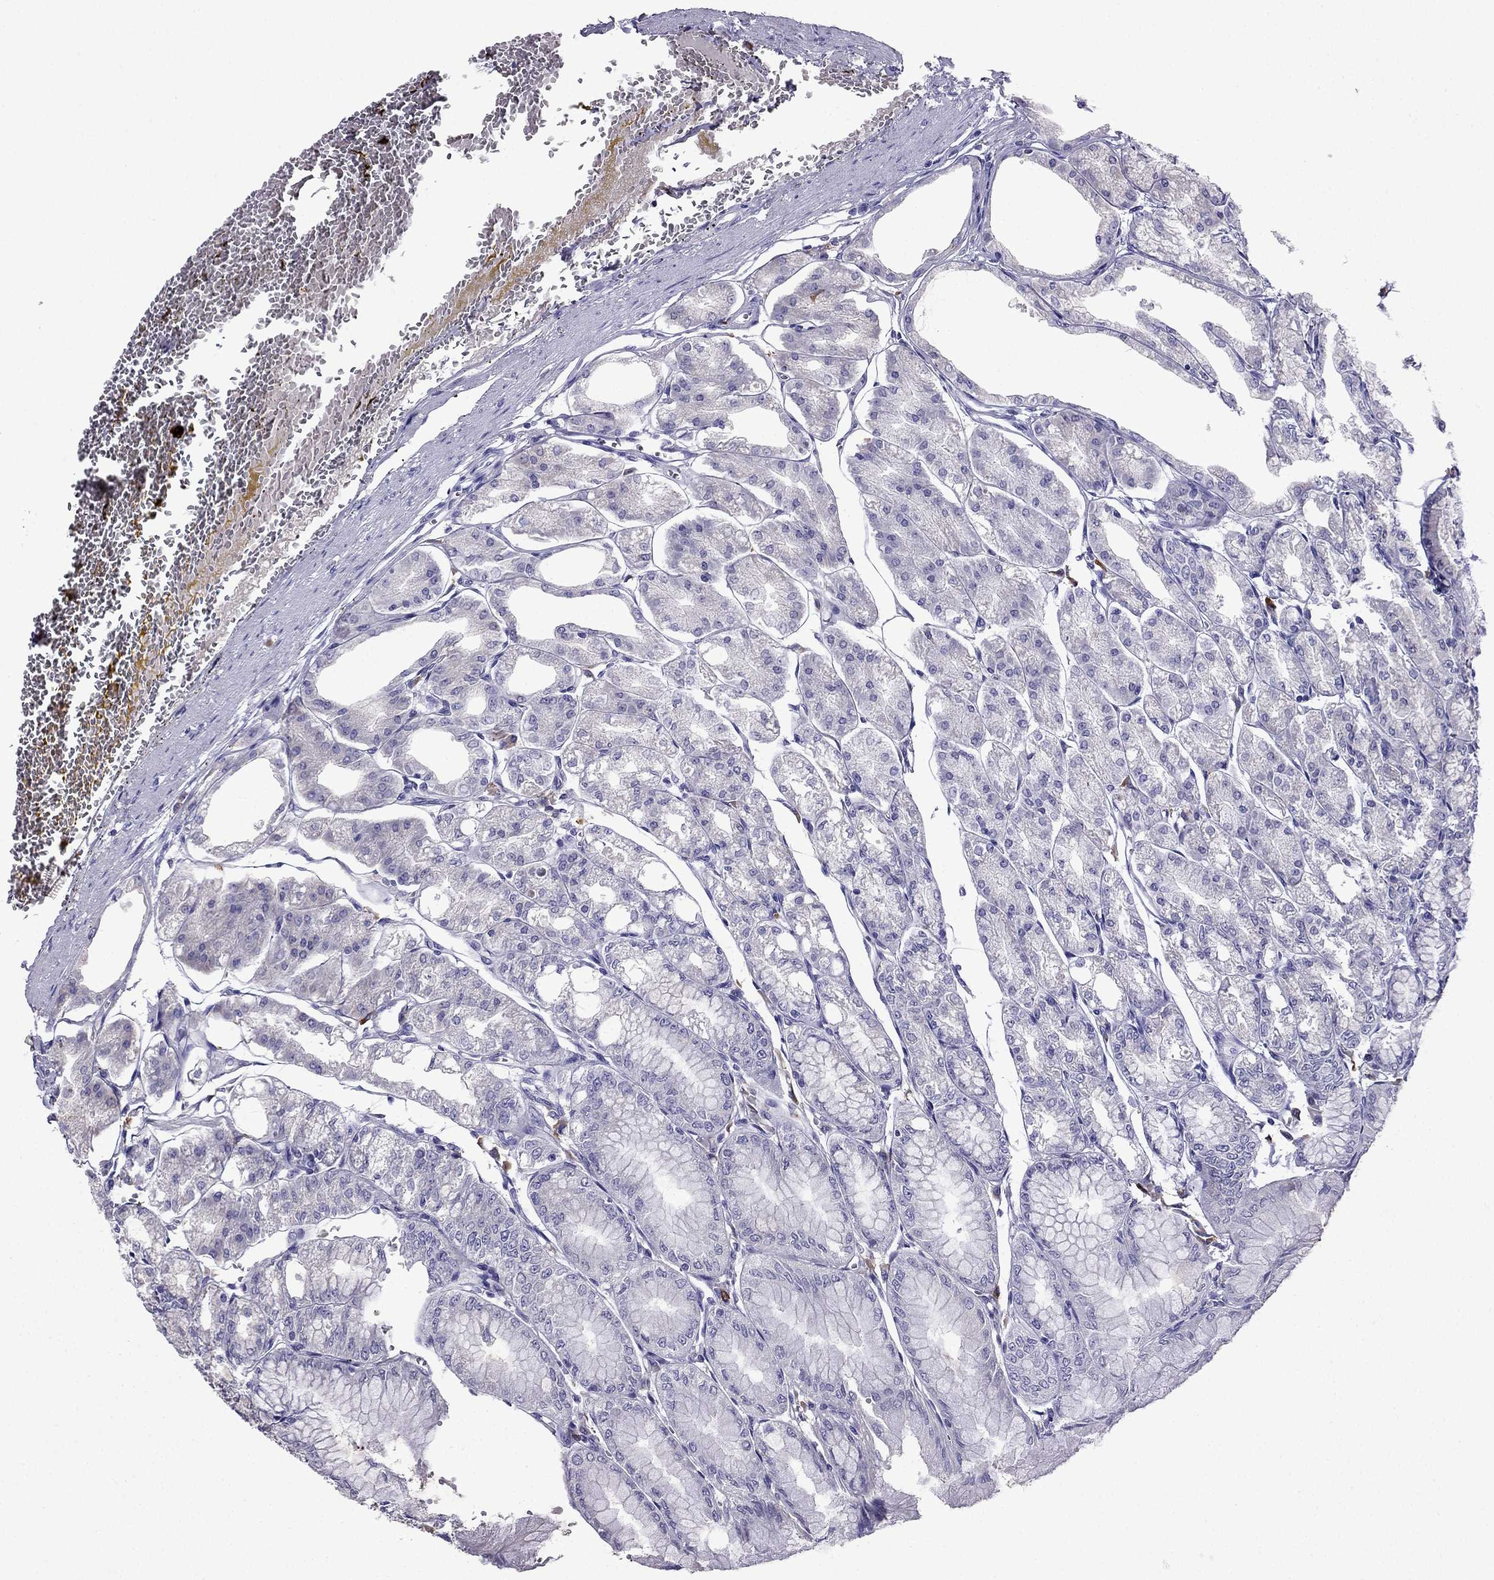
{"staining": {"intensity": "negative", "quantity": "none", "location": "none"}, "tissue": "stomach", "cell_type": "Glandular cells", "image_type": "normal", "snomed": [{"axis": "morphology", "description": "Normal tissue, NOS"}, {"axis": "topography", "description": "Stomach, lower"}], "caption": "There is no significant staining in glandular cells of stomach.", "gene": "TSSK4", "patient": {"sex": "male", "age": 71}}